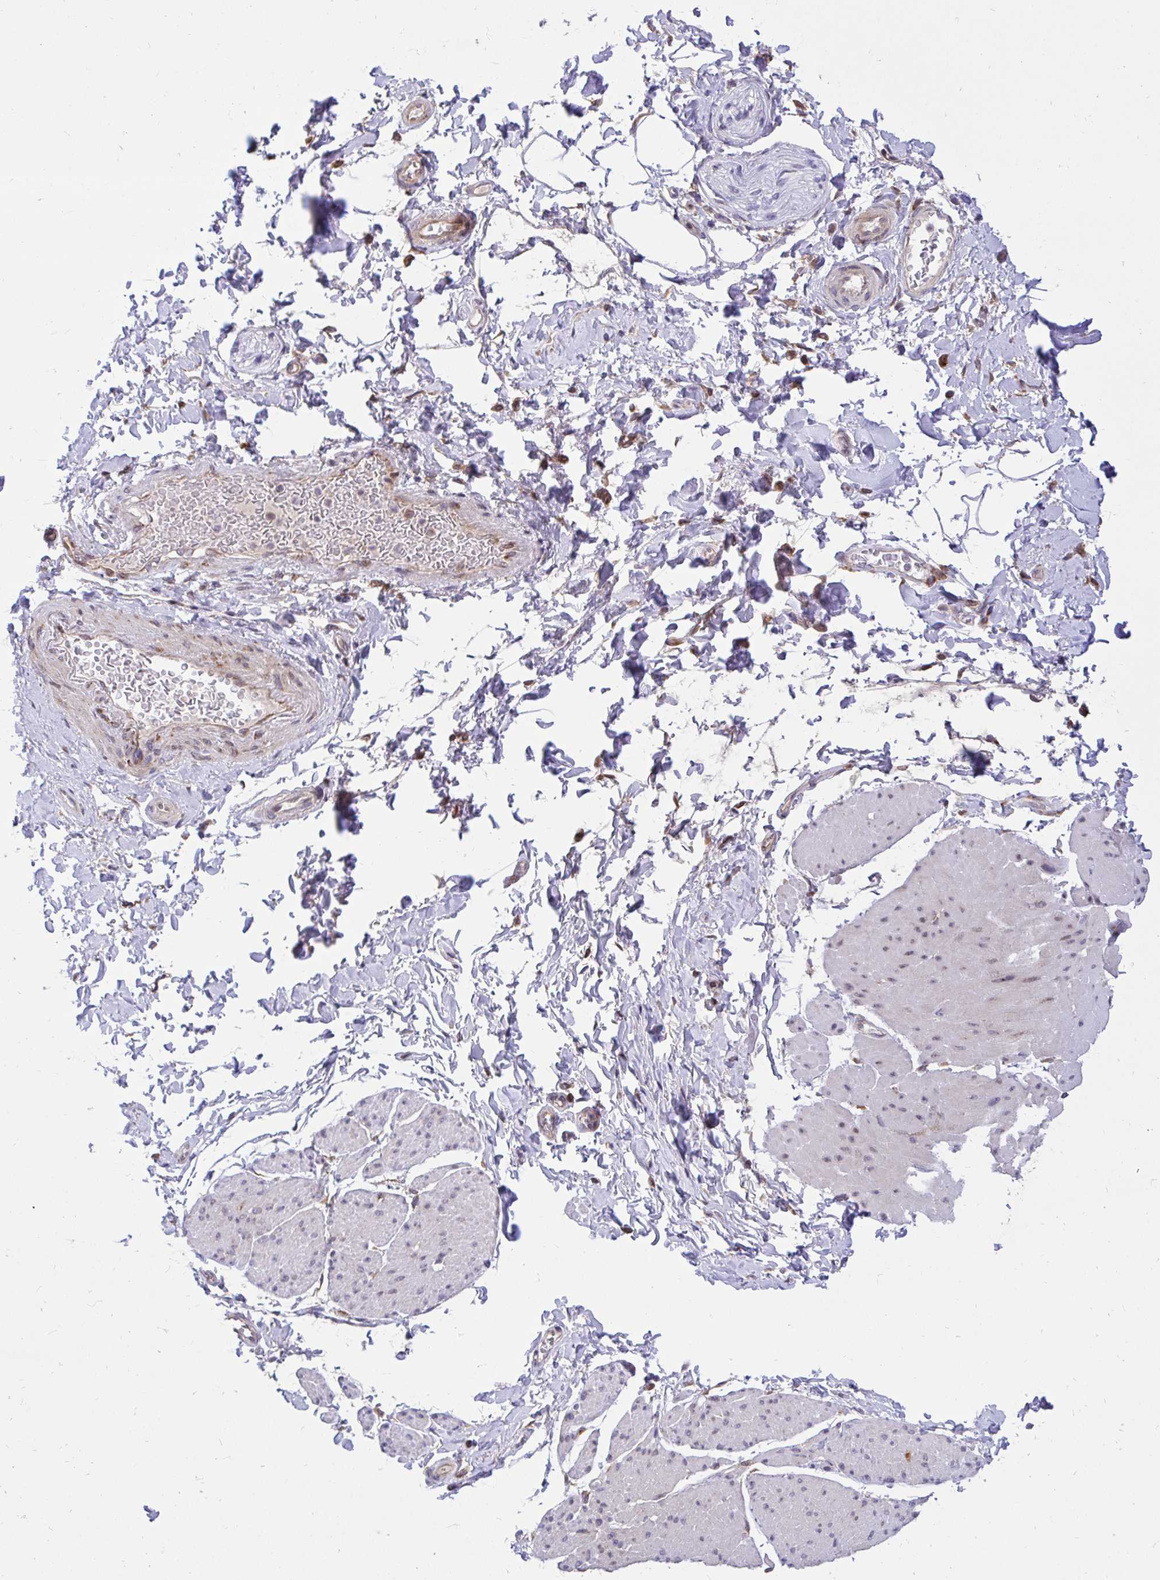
{"staining": {"intensity": "negative", "quantity": "none", "location": "none"}, "tissue": "adipose tissue", "cell_type": "Adipocytes", "image_type": "normal", "snomed": [{"axis": "morphology", "description": "Normal tissue, NOS"}, {"axis": "topography", "description": "Urinary bladder"}, {"axis": "topography", "description": "Peripheral nerve tissue"}], "caption": "A high-resolution histopathology image shows IHC staining of unremarkable adipose tissue, which shows no significant positivity in adipocytes.", "gene": "NAALAD2", "patient": {"sex": "female", "age": 60}}